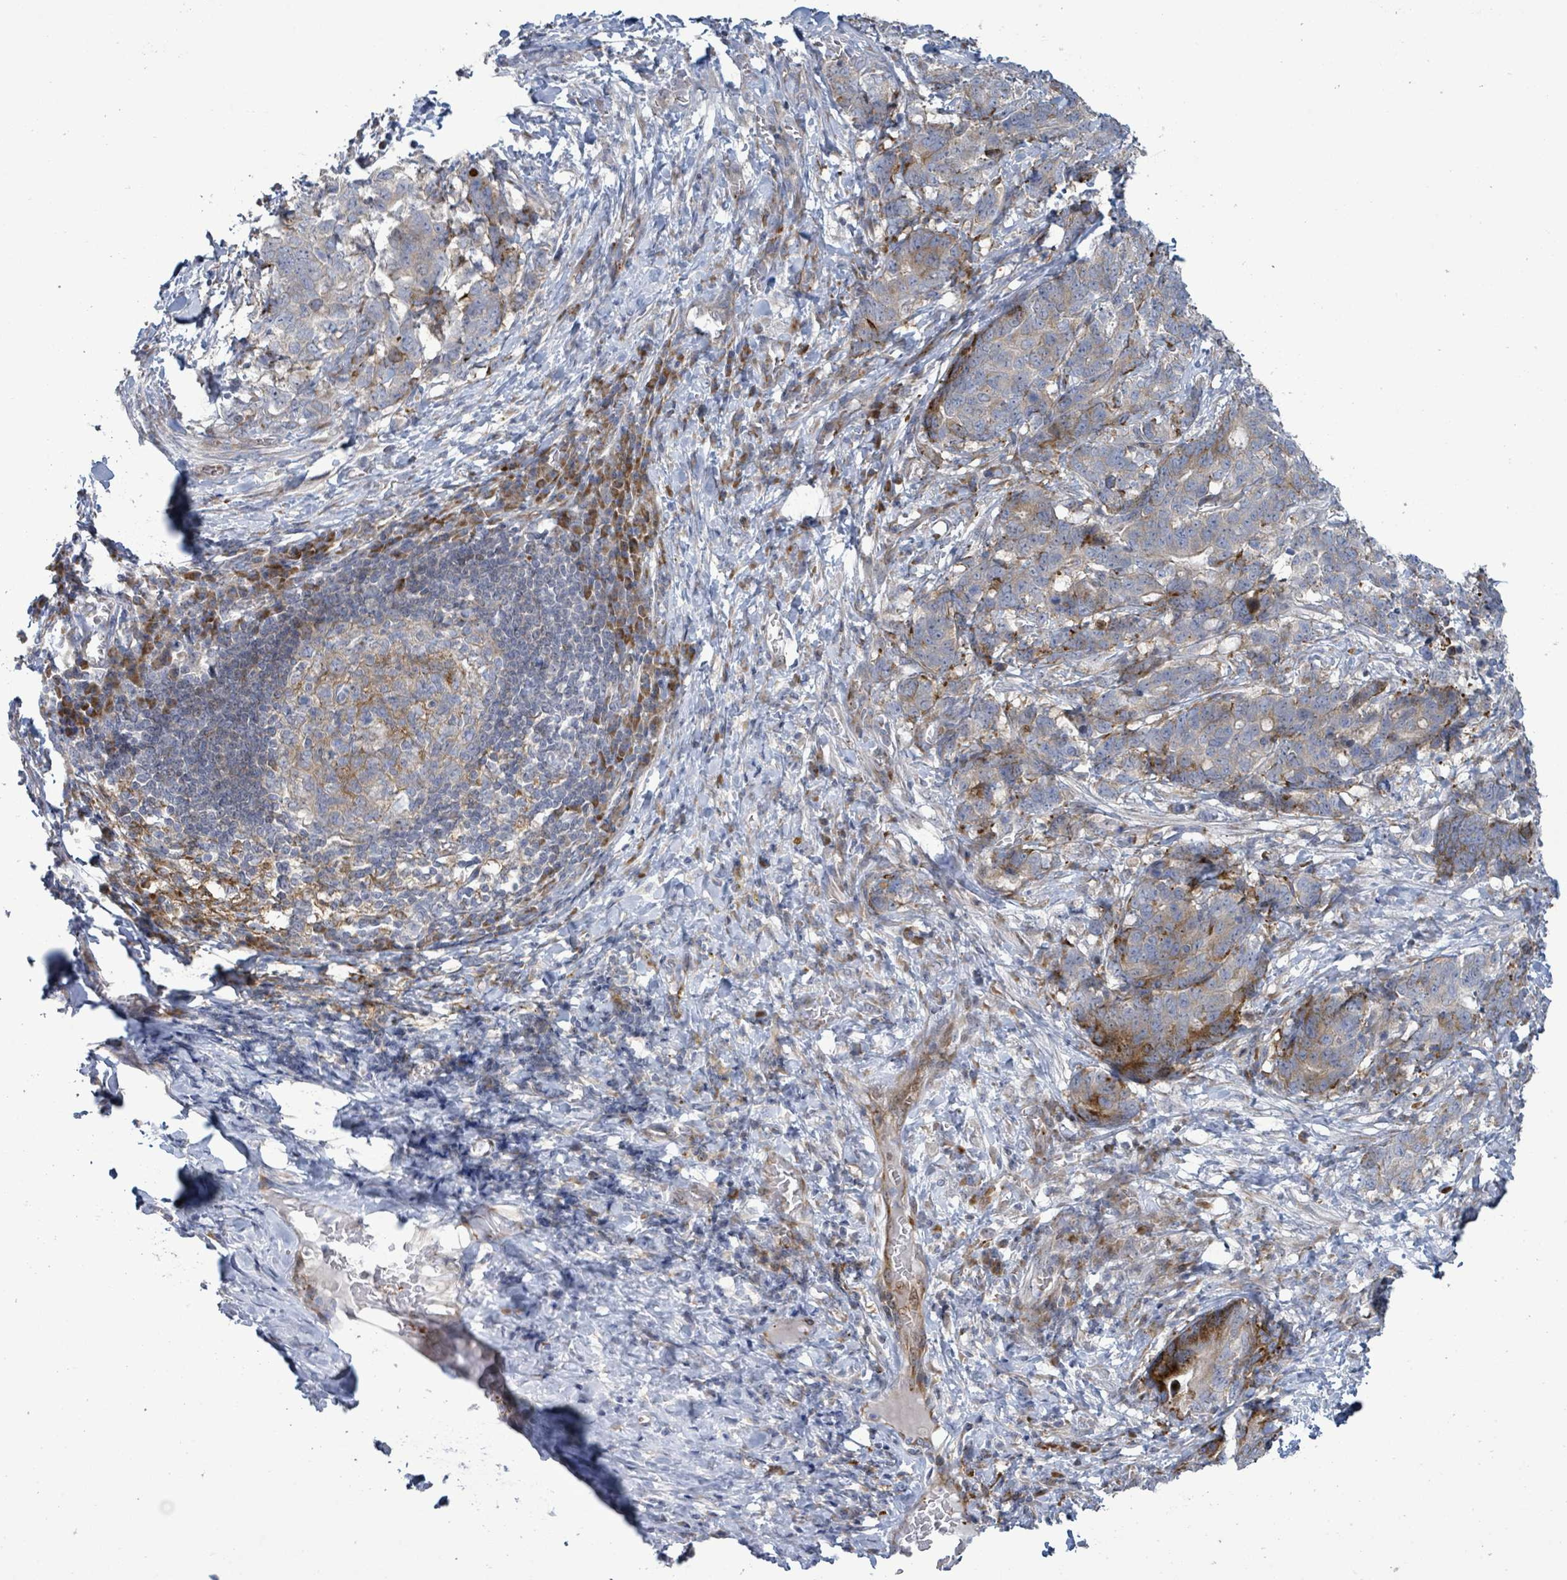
{"staining": {"intensity": "moderate", "quantity": "<25%", "location": "cytoplasmic/membranous"}, "tissue": "stomach cancer", "cell_type": "Tumor cells", "image_type": "cancer", "snomed": [{"axis": "morphology", "description": "Normal tissue, NOS"}, {"axis": "morphology", "description": "Adenocarcinoma, NOS"}, {"axis": "topography", "description": "Stomach"}], "caption": "IHC staining of stomach adenocarcinoma, which demonstrates low levels of moderate cytoplasmic/membranous positivity in about <25% of tumor cells indicating moderate cytoplasmic/membranous protein expression. The staining was performed using DAB (brown) for protein detection and nuclei were counterstained in hematoxylin (blue).", "gene": "LILRA4", "patient": {"sex": "female", "age": 64}}